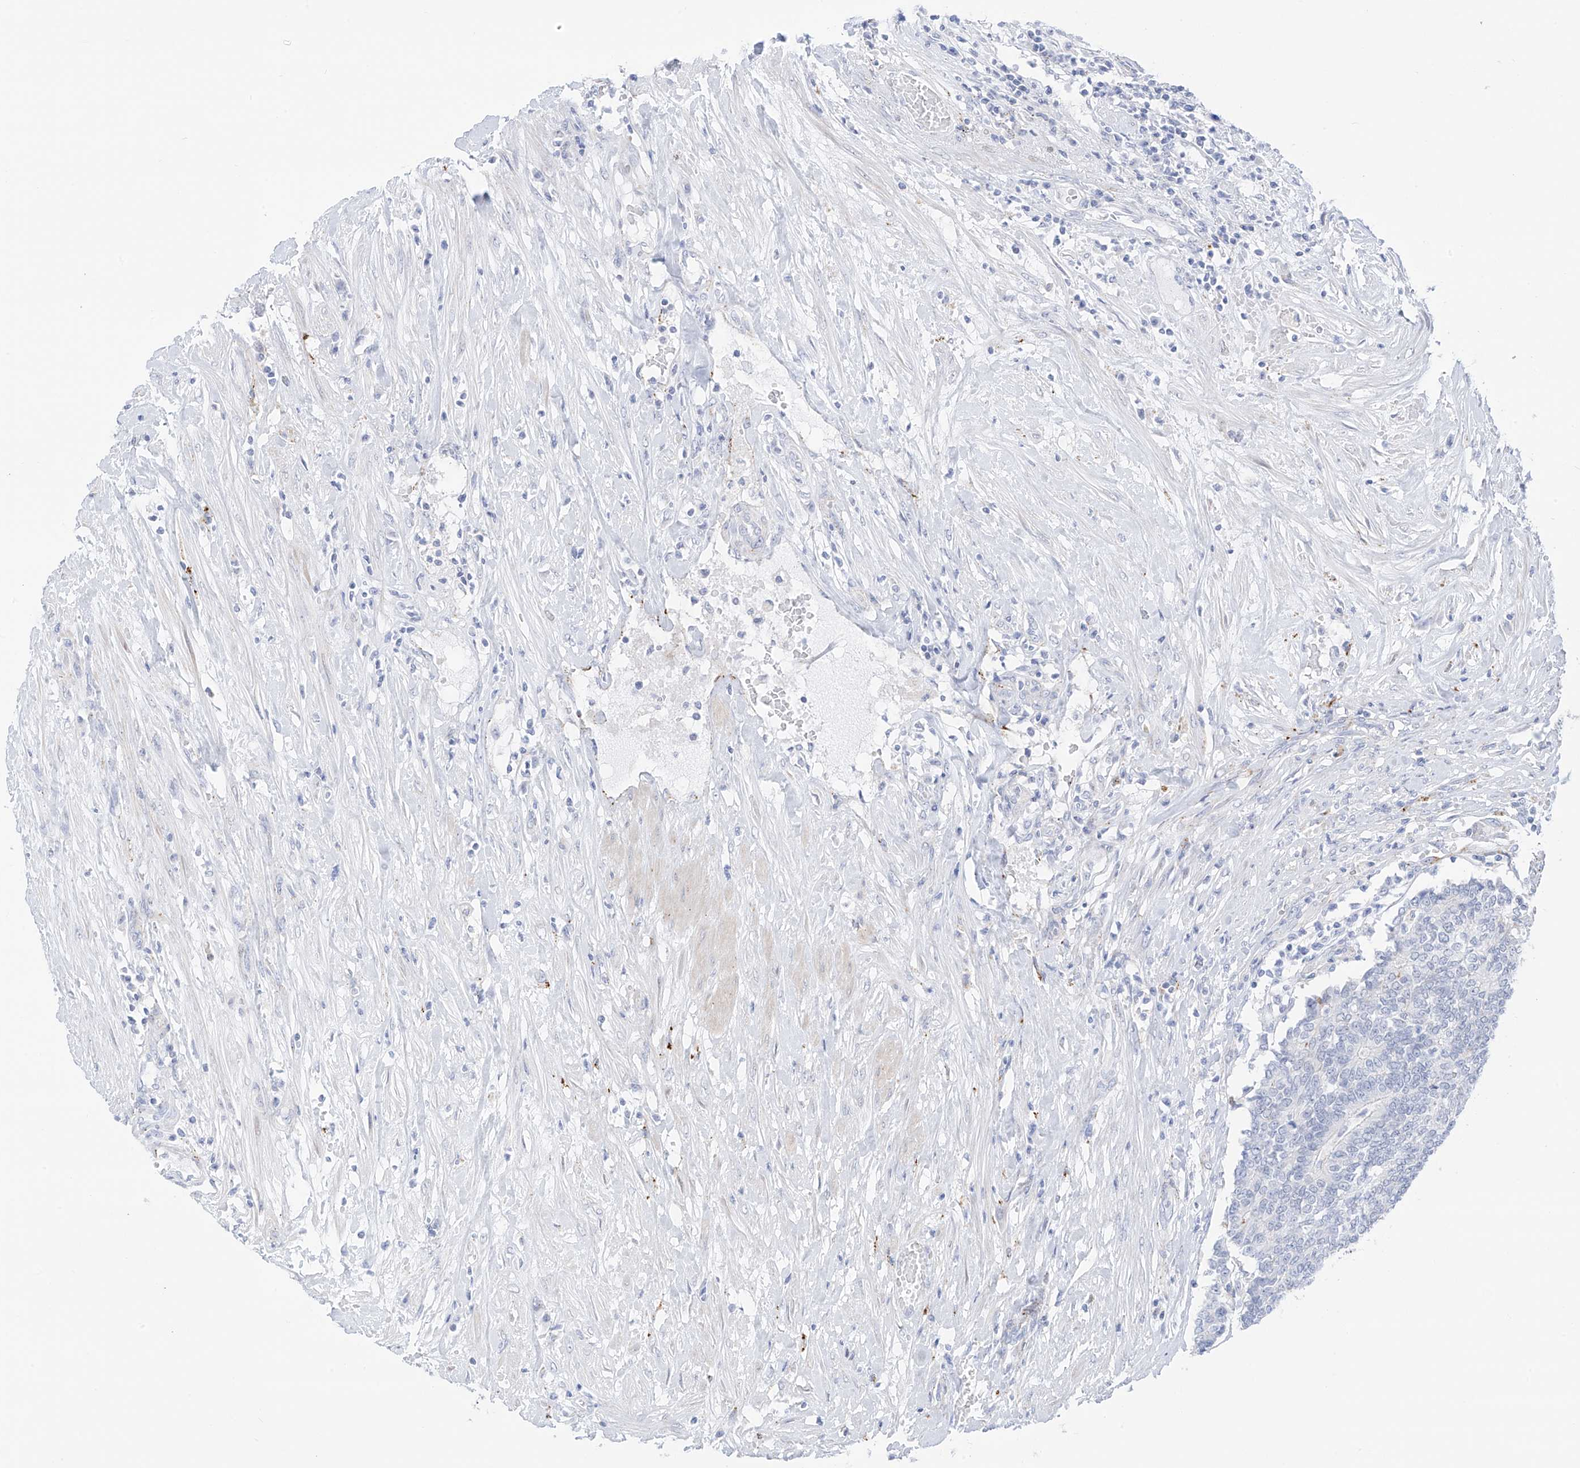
{"staining": {"intensity": "negative", "quantity": "none", "location": "none"}, "tissue": "prostate cancer", "cell_type": "Tumor cells", "image_type": "cancer", "snomed": [{"axis": "morphology", "description": "Normal tissue, NOS"}, {"axis": "morphology", "description": "Adenocarcinoma, High grade"}, {"axis": "topography", "description": "Prostate"}, {"axis": "topography", "description": "Seminal veicle"}], "caption": "Immunohistochemical staining of prostate cancer (adenocarcinoma (high-grade)) demonstrates no significant expression in tumor cells.", "gene": "PSPH", "patient": {"sex": "male", "age": 55}}